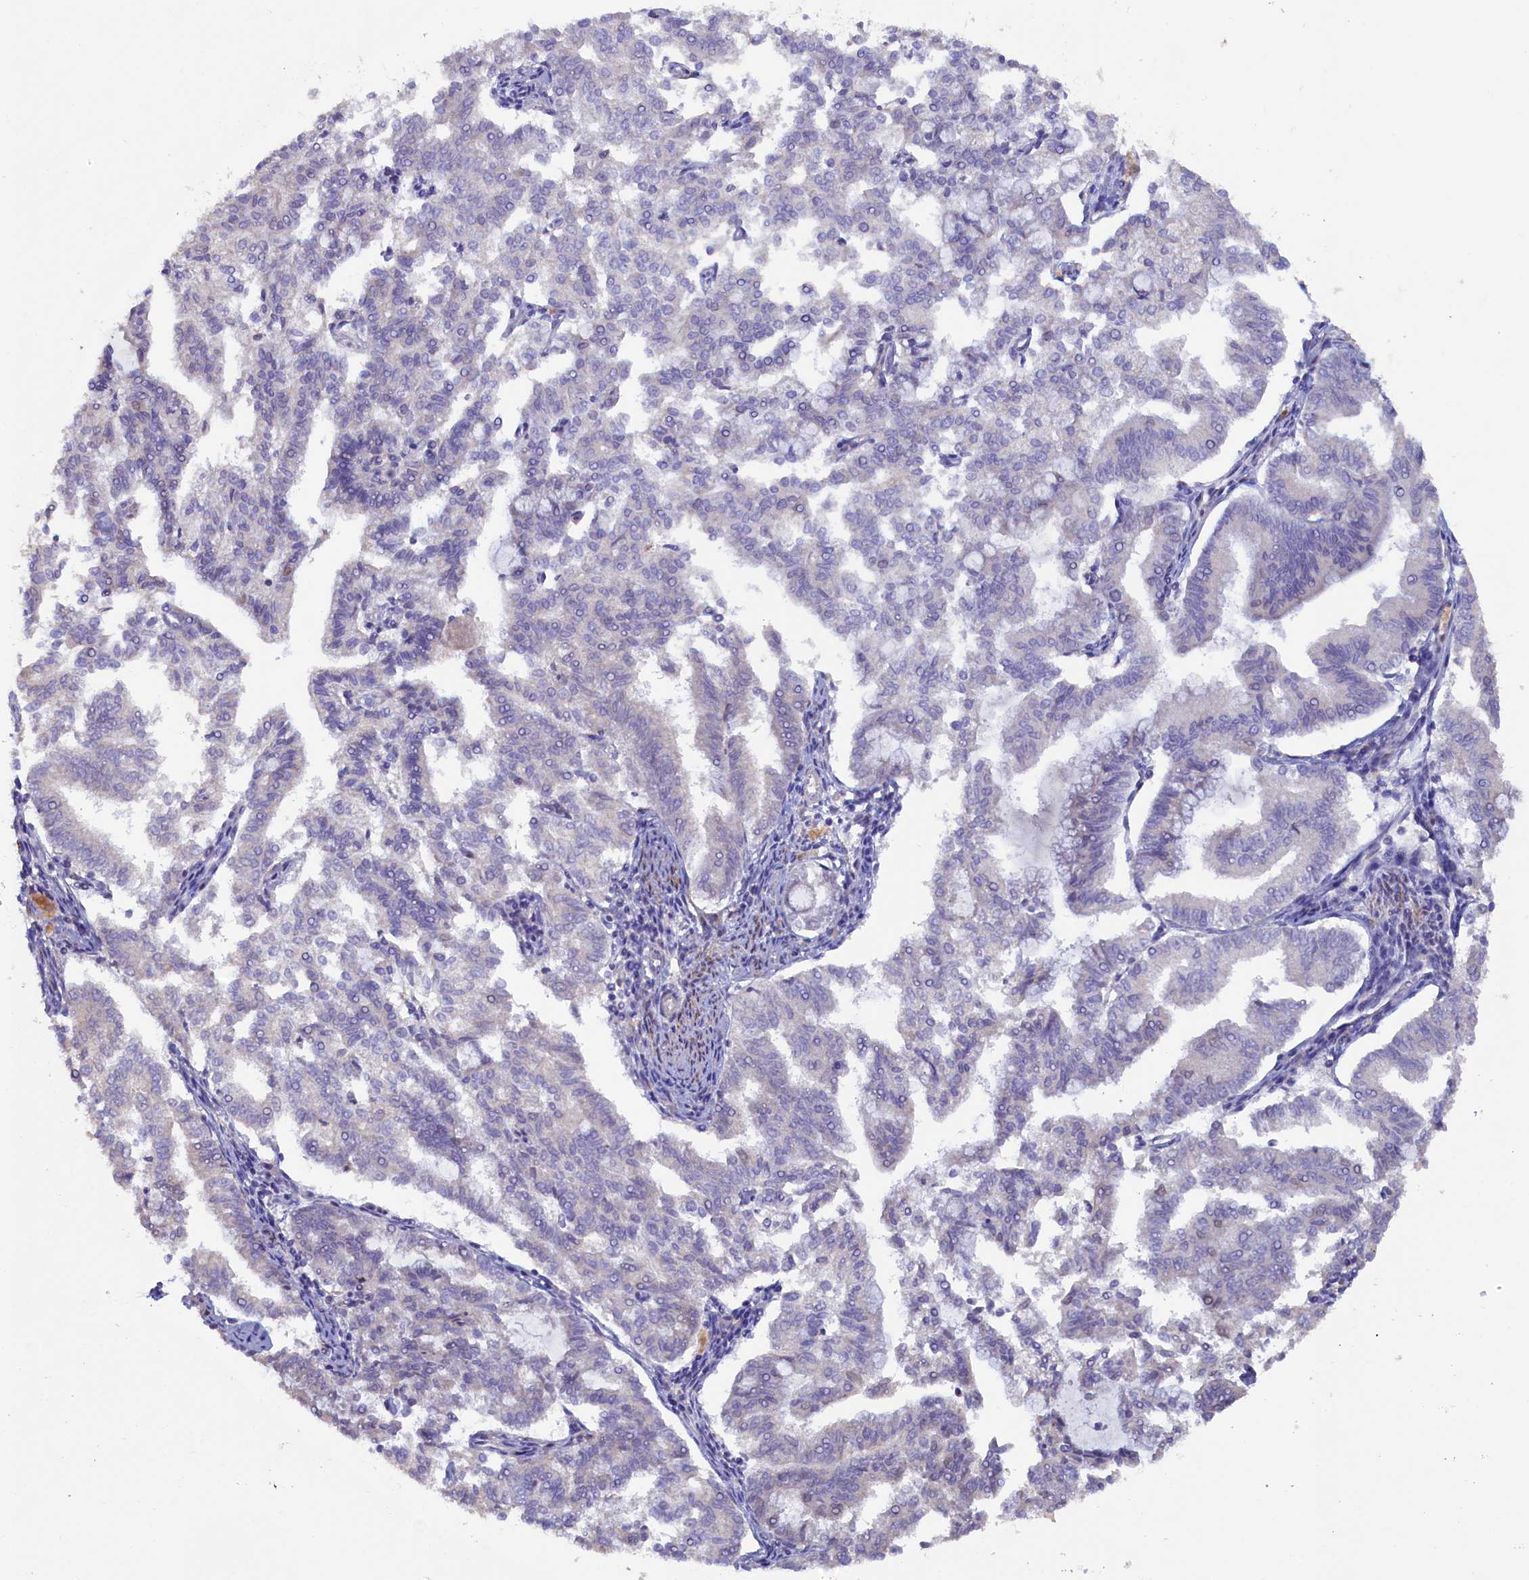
{"staining": {"intensity": "weak", "quantity": "<25%", "location": "nuclear"}, "tissue": "endometrial cancer", "cell_type": "Tumor cells", "image_type": "cancer", "snomed": [{"axis": "morphology", "description": "Adenocarcinoma, NOS"}, {"axis": "topography", "description": "Endometrium"}], "caption": "Tumor cells show no significant protein positivity in endometrial cancer (adenocarcinoma).", "gene": "MYO16", "patient": {"sex": "female", "age": 79}}